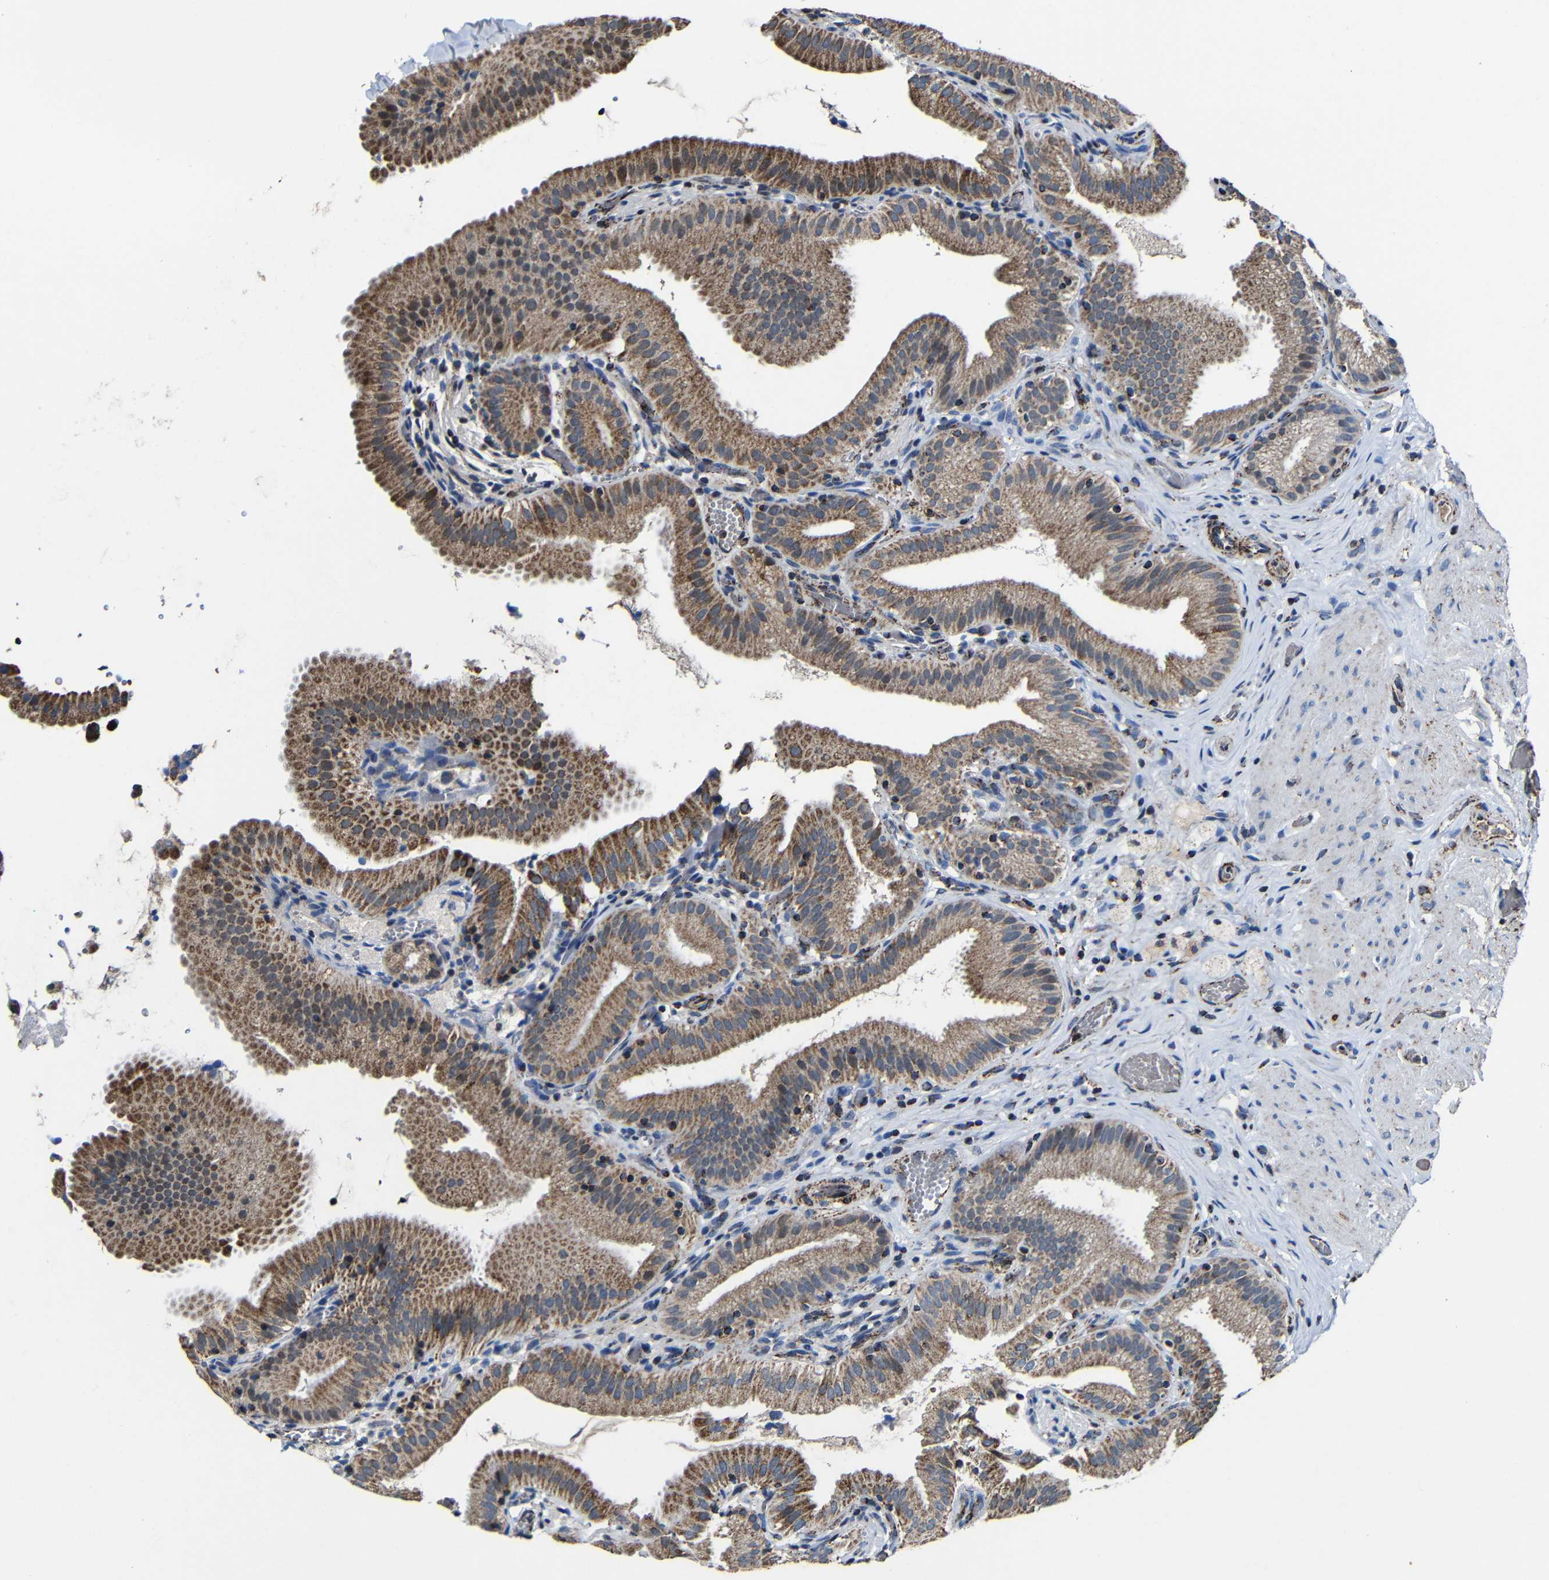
{"staining": {"intensity": "moderate", "quantity": ">75%", "location": "cytoplasmic/membranous"}, "tissue": "gallbladder", "cell_type": "Glandular cells", "image_type": "normal", "snomed": [{"axis": "morphology", "description": "Normal tissue, NOS"}, {"axis": "topography", "description": "Gallbladder"}], "caption": "Protein staining displays moderate cytoplasmic/membranous positivity in approximately >75% of glandular cells in normal gallbladder.", "gene": "CA5B", "patient": {"sex": "male", "age": 54}}